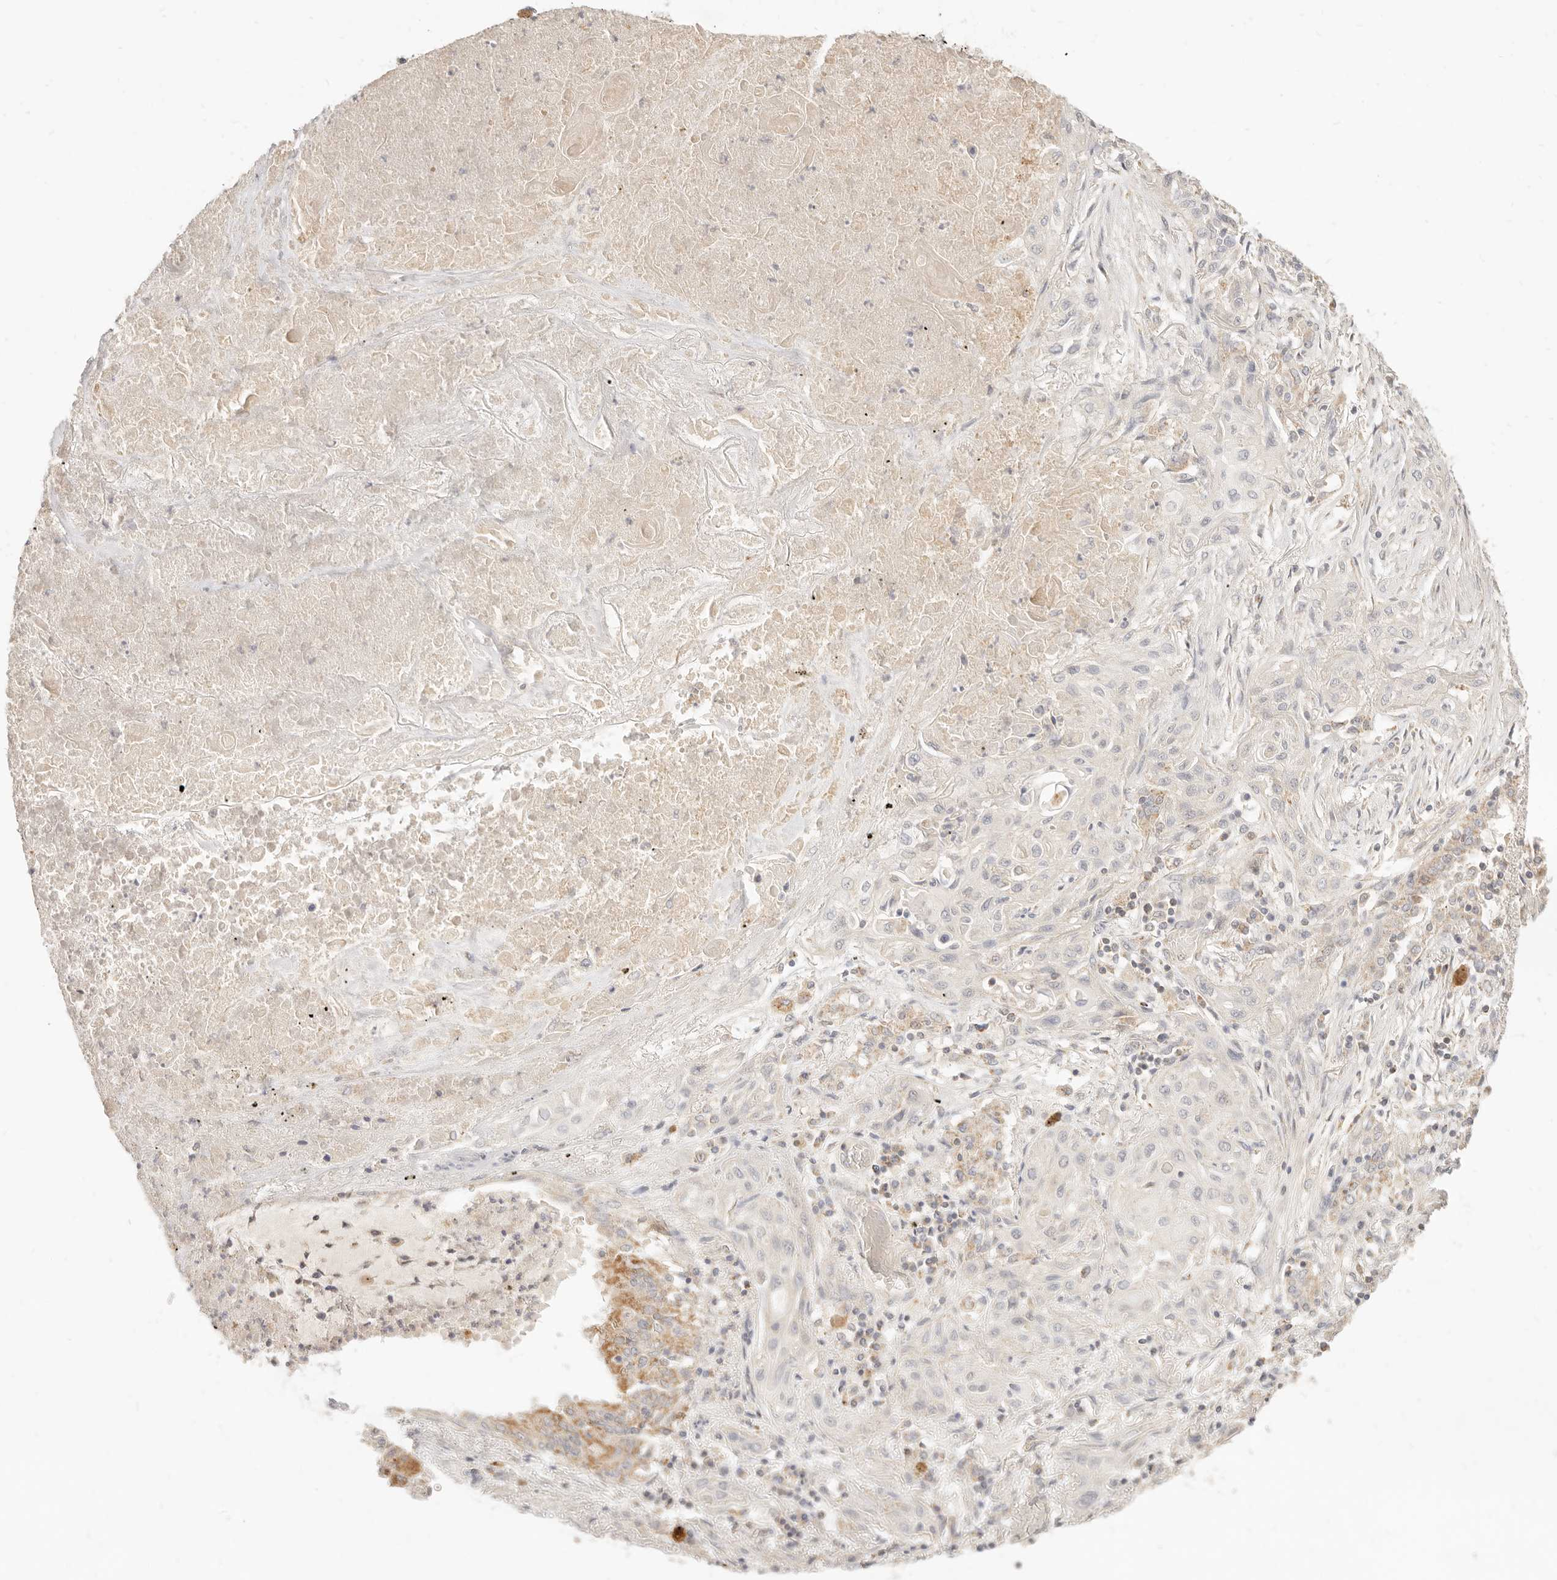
{"staining": {"intensity": "negative", "quantity": "none", "location": "none"}, "tissue": "lung cancer", "cell_type": "Tumor cells", "image_type": "cancer", "snomed": [{"axis": "morphology", "description": "Squamous cell carcinoma, NOS"}, {"axis": "topography", "description": "Lung"}], "caption": "Tumor cells are negative for brown protein staining in lung cancer.", "gene": "CPLANE2", "patient": {"sex": "female", "age": 47}}